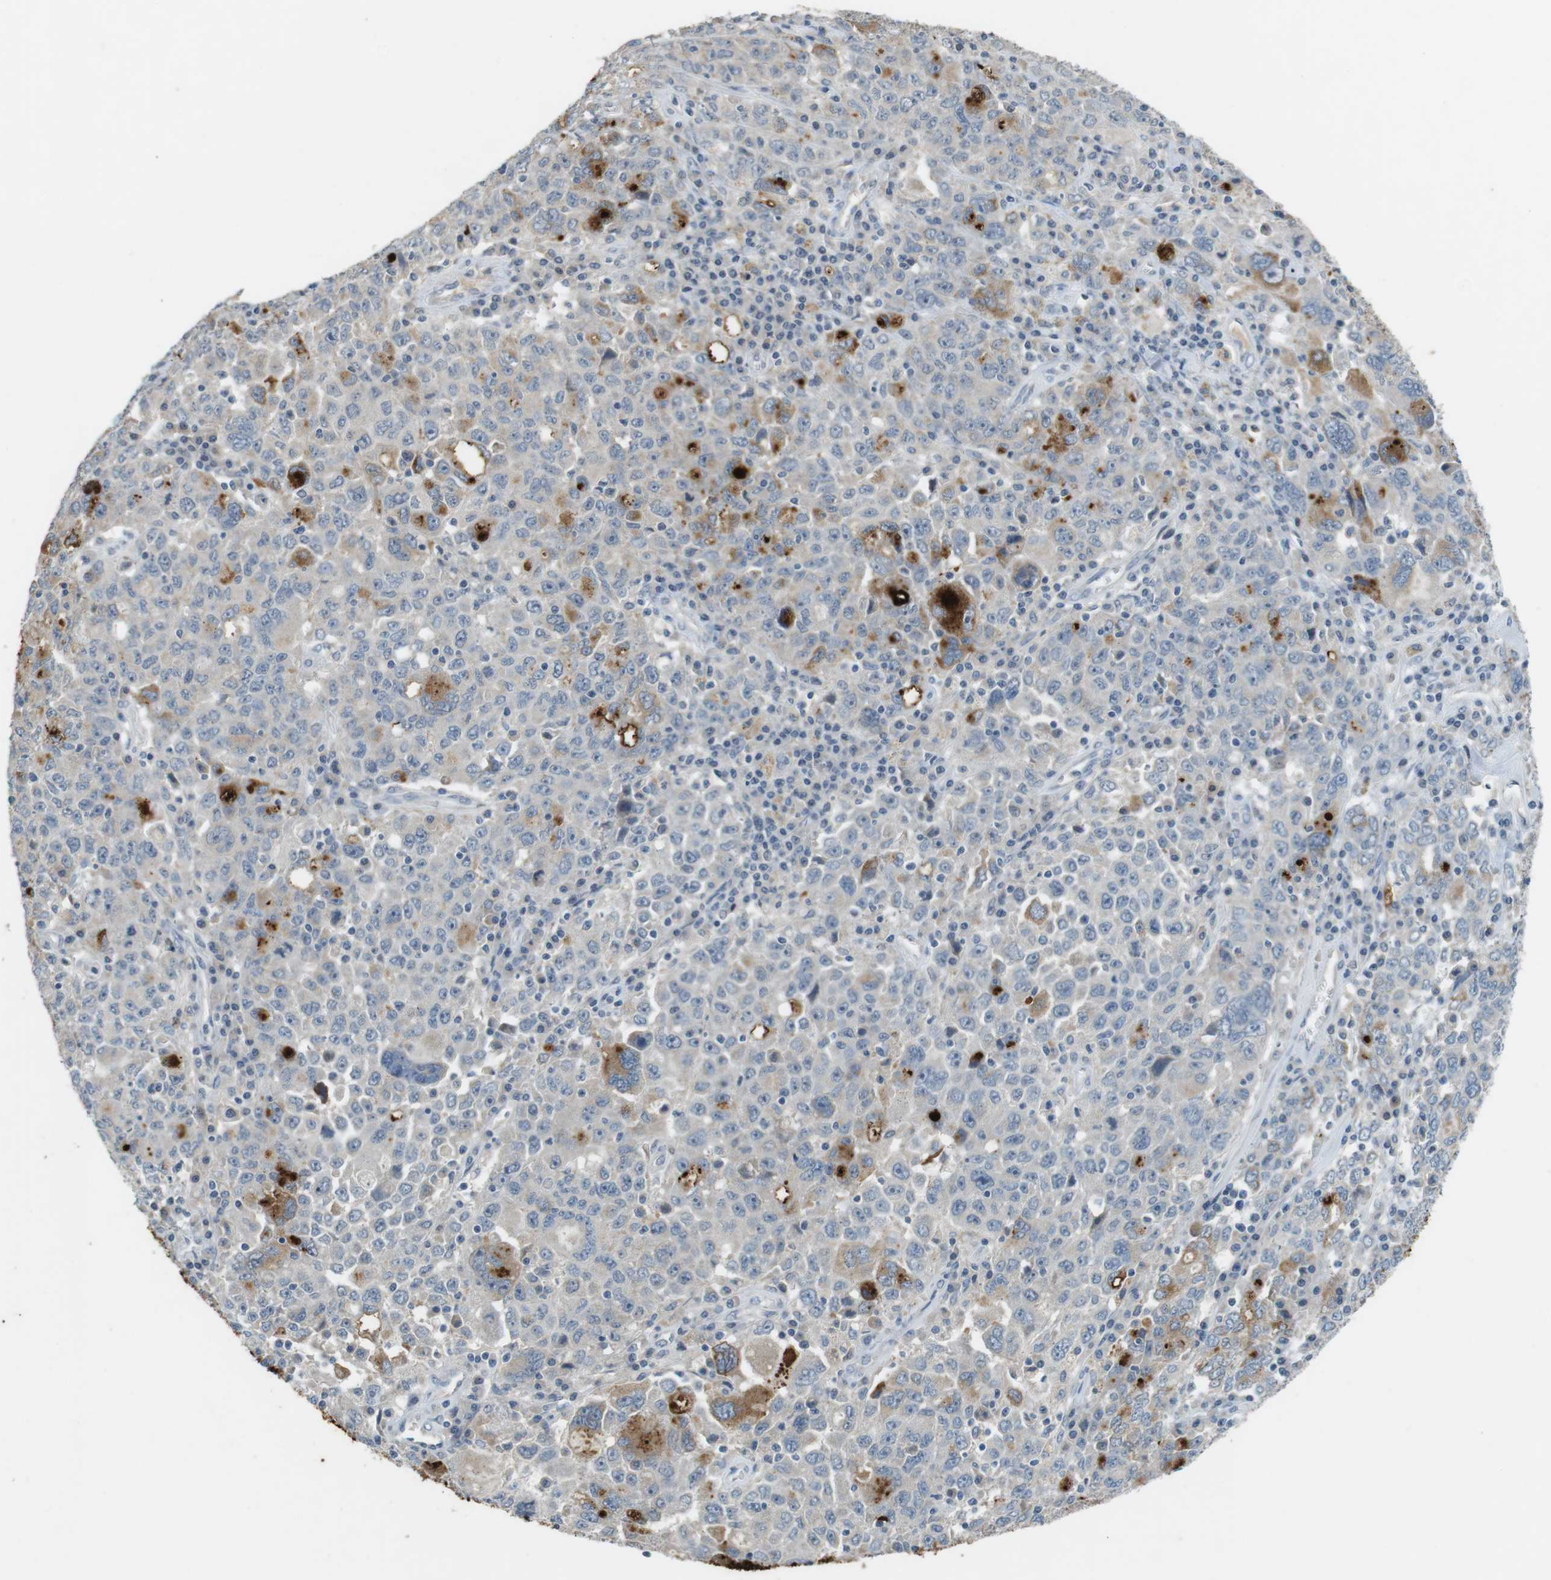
{"staining": {"intensity": "moderate", "quantity": "<25%", "location": "cytoplasmic/membranous"}, "tissue": "ovarian cancer", "cell_type": "Tumor cells", "image_type": "cancer", "snomed": [{"axis": "morphology", "description": "Carcinoma, endometroid"}, {"axis": "topography", "description": "Ovary"}], "caption": "Immunohistochemical staining of ovarian cancer (endometroid carcinoma) exhibits low levels of moderate cytoplasmic/membranous protein staining in about <25% of tumor cells.", "gene": "MUC5B", "patient": {"sex": "female", "age": 62}}